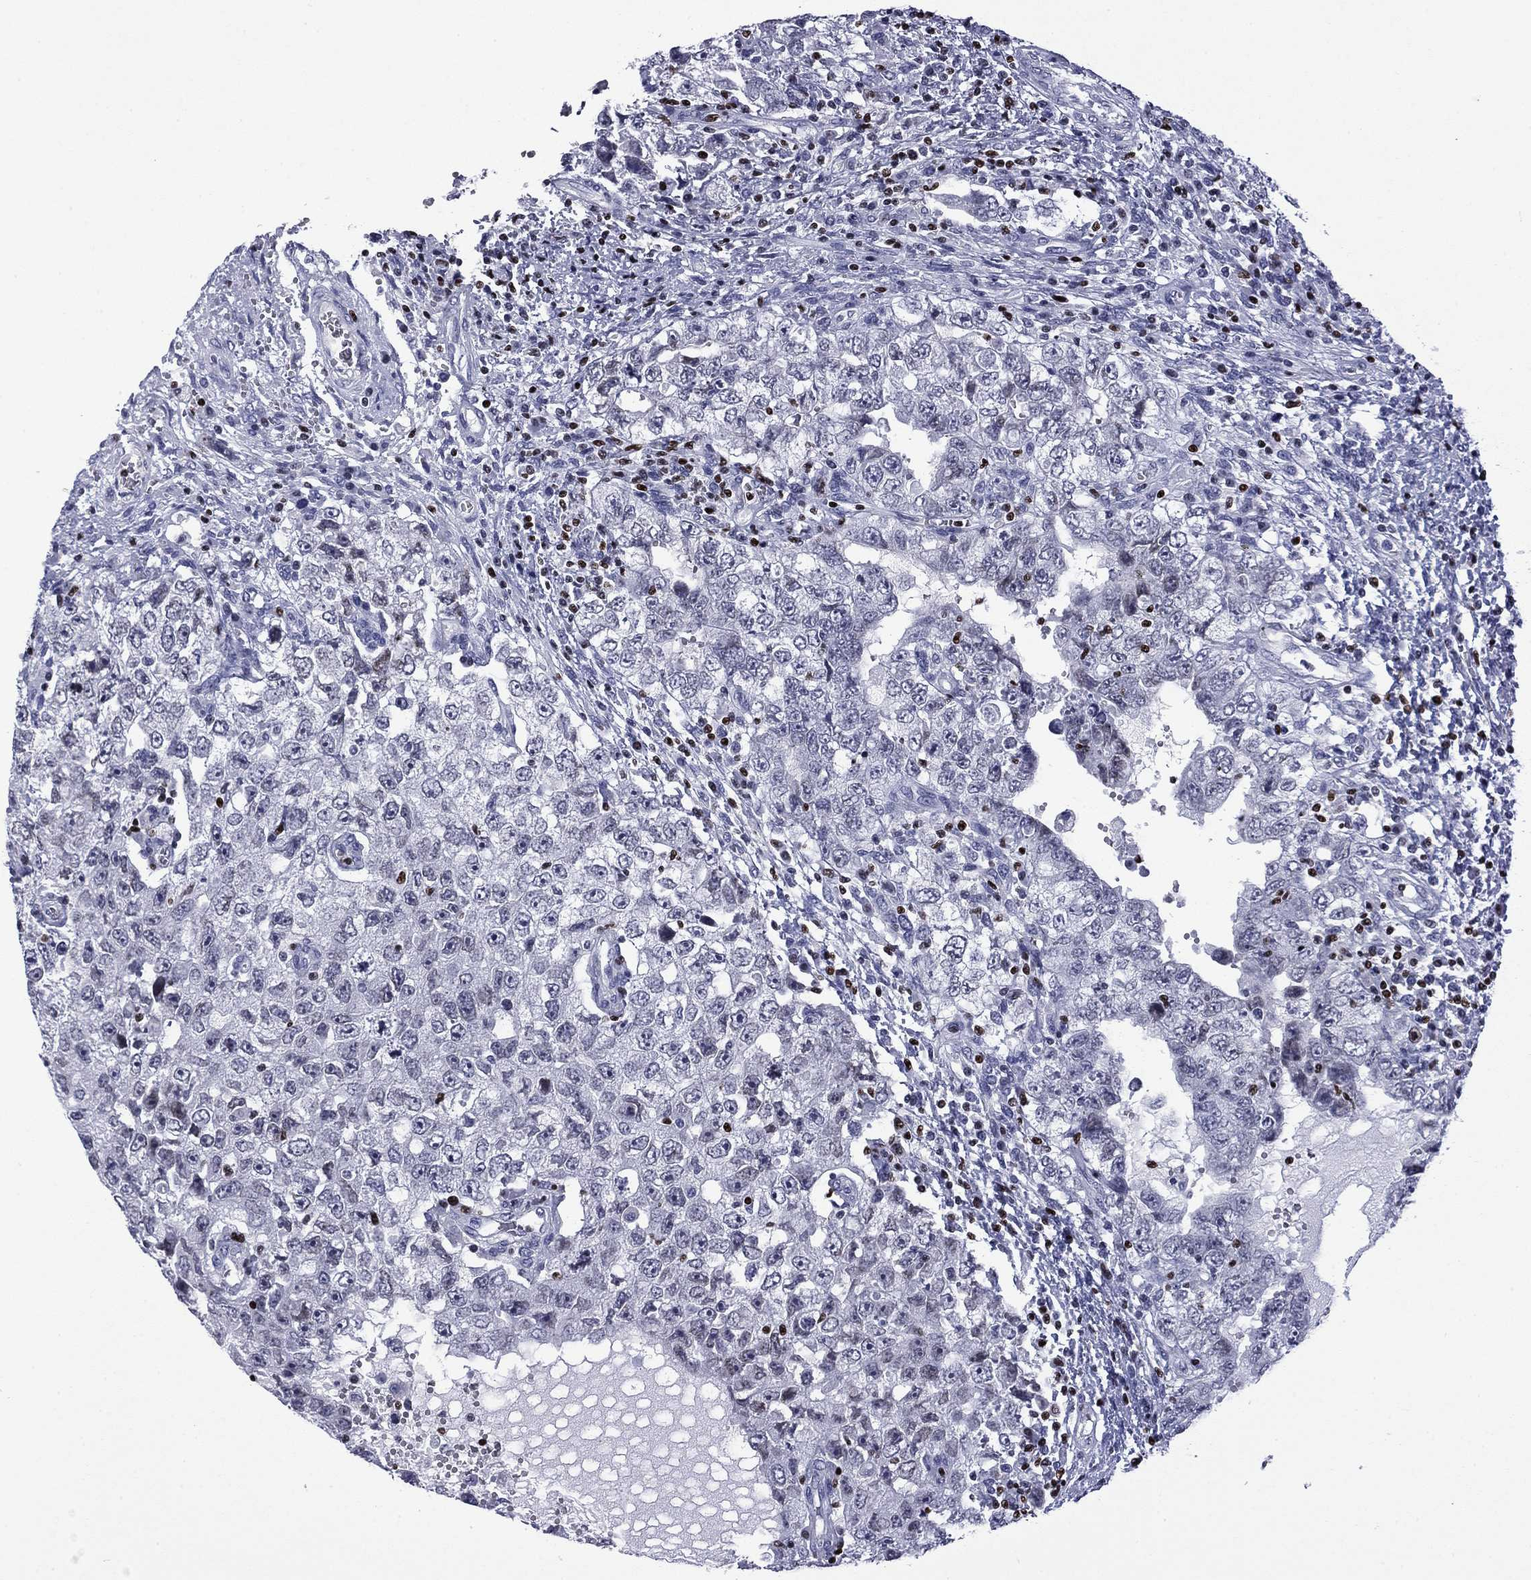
{"staining": {"intensity": "negative", "quantity": "none", "location": "none"}, "tissue": "testis cancer", "cell_type": "Tumor cells", "image_type": "cancer", "snomed": [{"axis": "morphology", "description": "Carcinoma, Embryonal, NOS"}, {"axis": "topography", "description": "Testis"}], "caption": "The histopathology image shows no significant positivity in tumor cells of testis cancer (embryonal carcinoma). The staining was performed using DAB (3,3'-diaminobenzidine) to visualize the protein expression in brown, while the nuclei were stained in blue with hematoxylin (Magnification: 20x).", "gene": "IKZF3", "patient": {"sex": "male", "age": 26}}